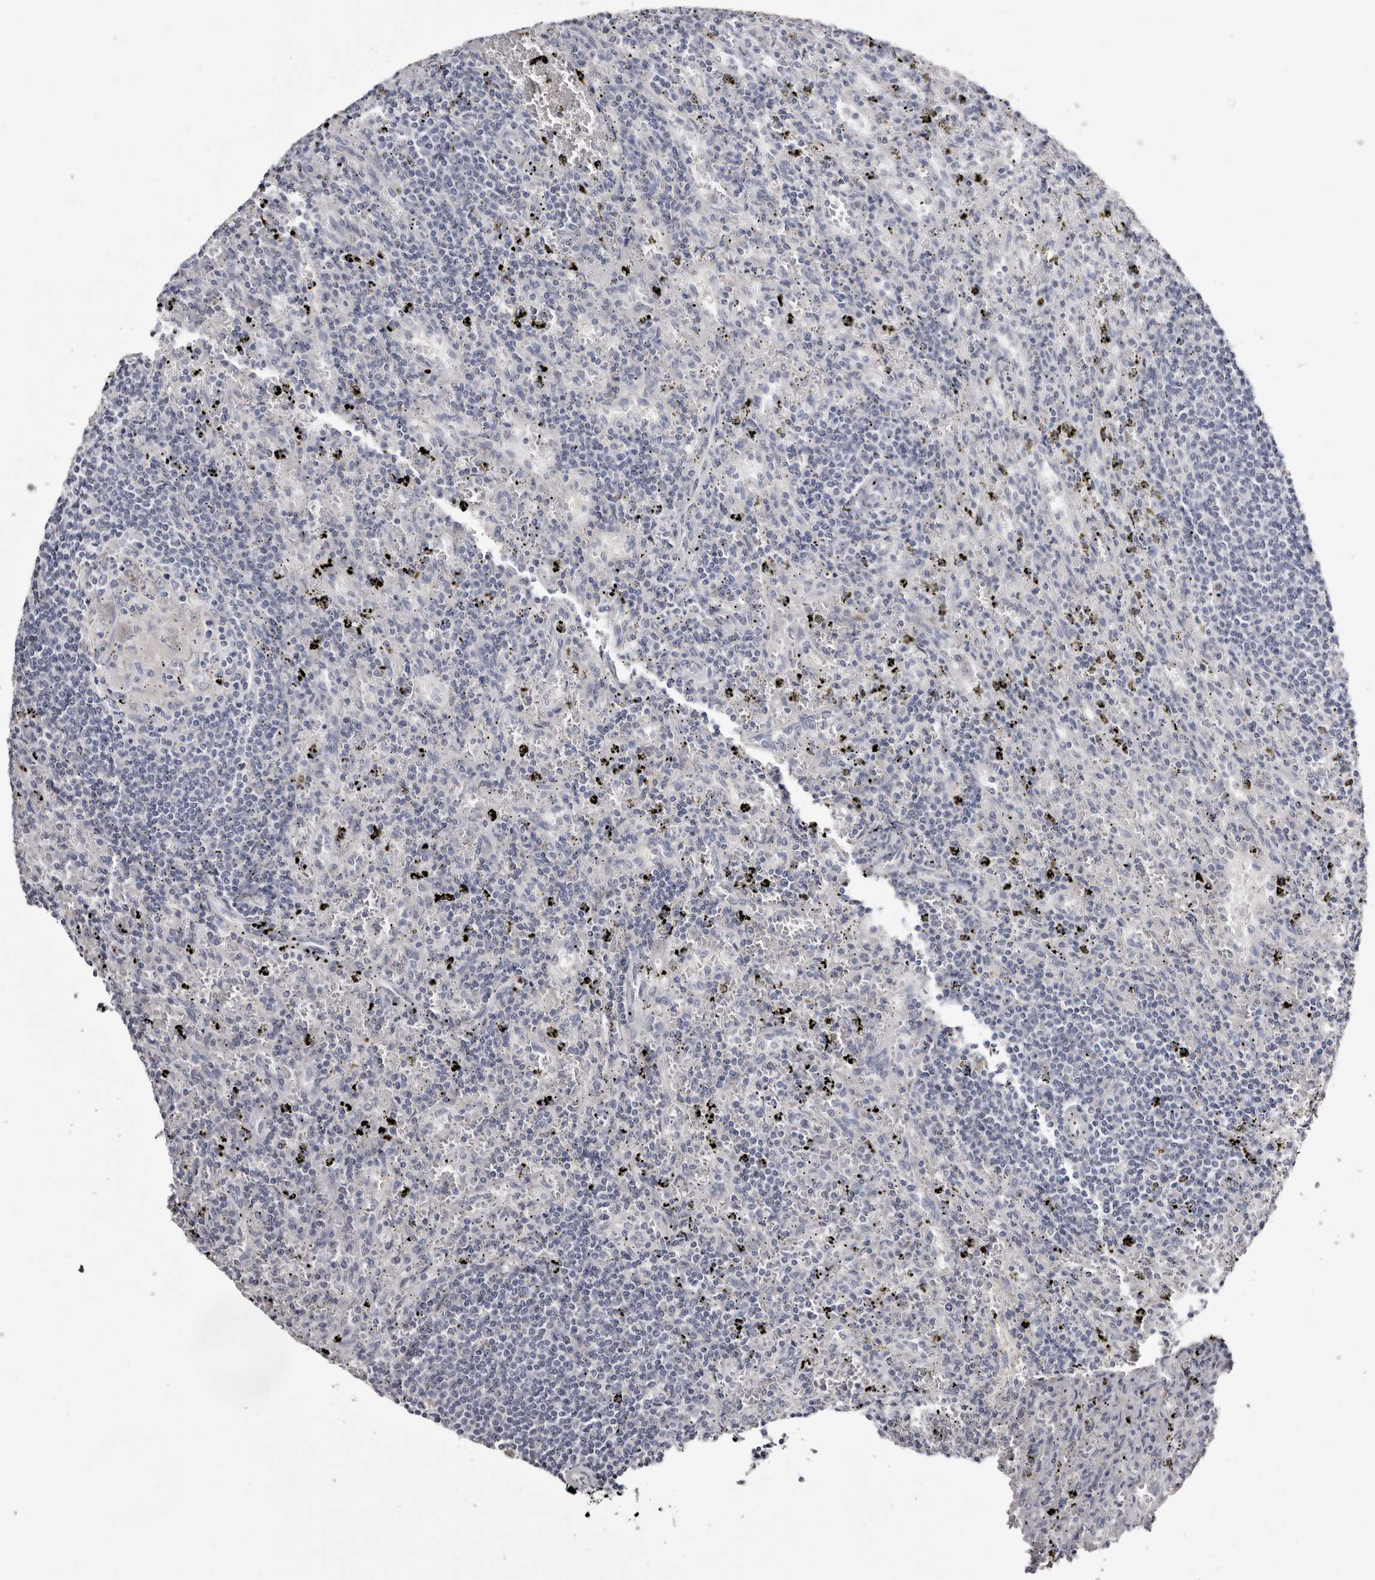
{"staining": {"intensity": "negative", "quantity": "none", "location": "none"}, "tissue": "lymphoma", "cell_type": "Tumor cells", "image_type": "cancer", "snomed": [{"axis": "morphology", "description": "Malignant lymphoma, non-Hodgkin's type, Low grade"}, {"axis": "topography", "description": "Spleen"}], "caption": "Immunohistochemical staining of malignant lymphoma, non-Hodgkin's type (low-grade) displays no significant positivity in tumor cells.", "gene": "CASQ1", "patient": {"sex": "male", "age": 76}}